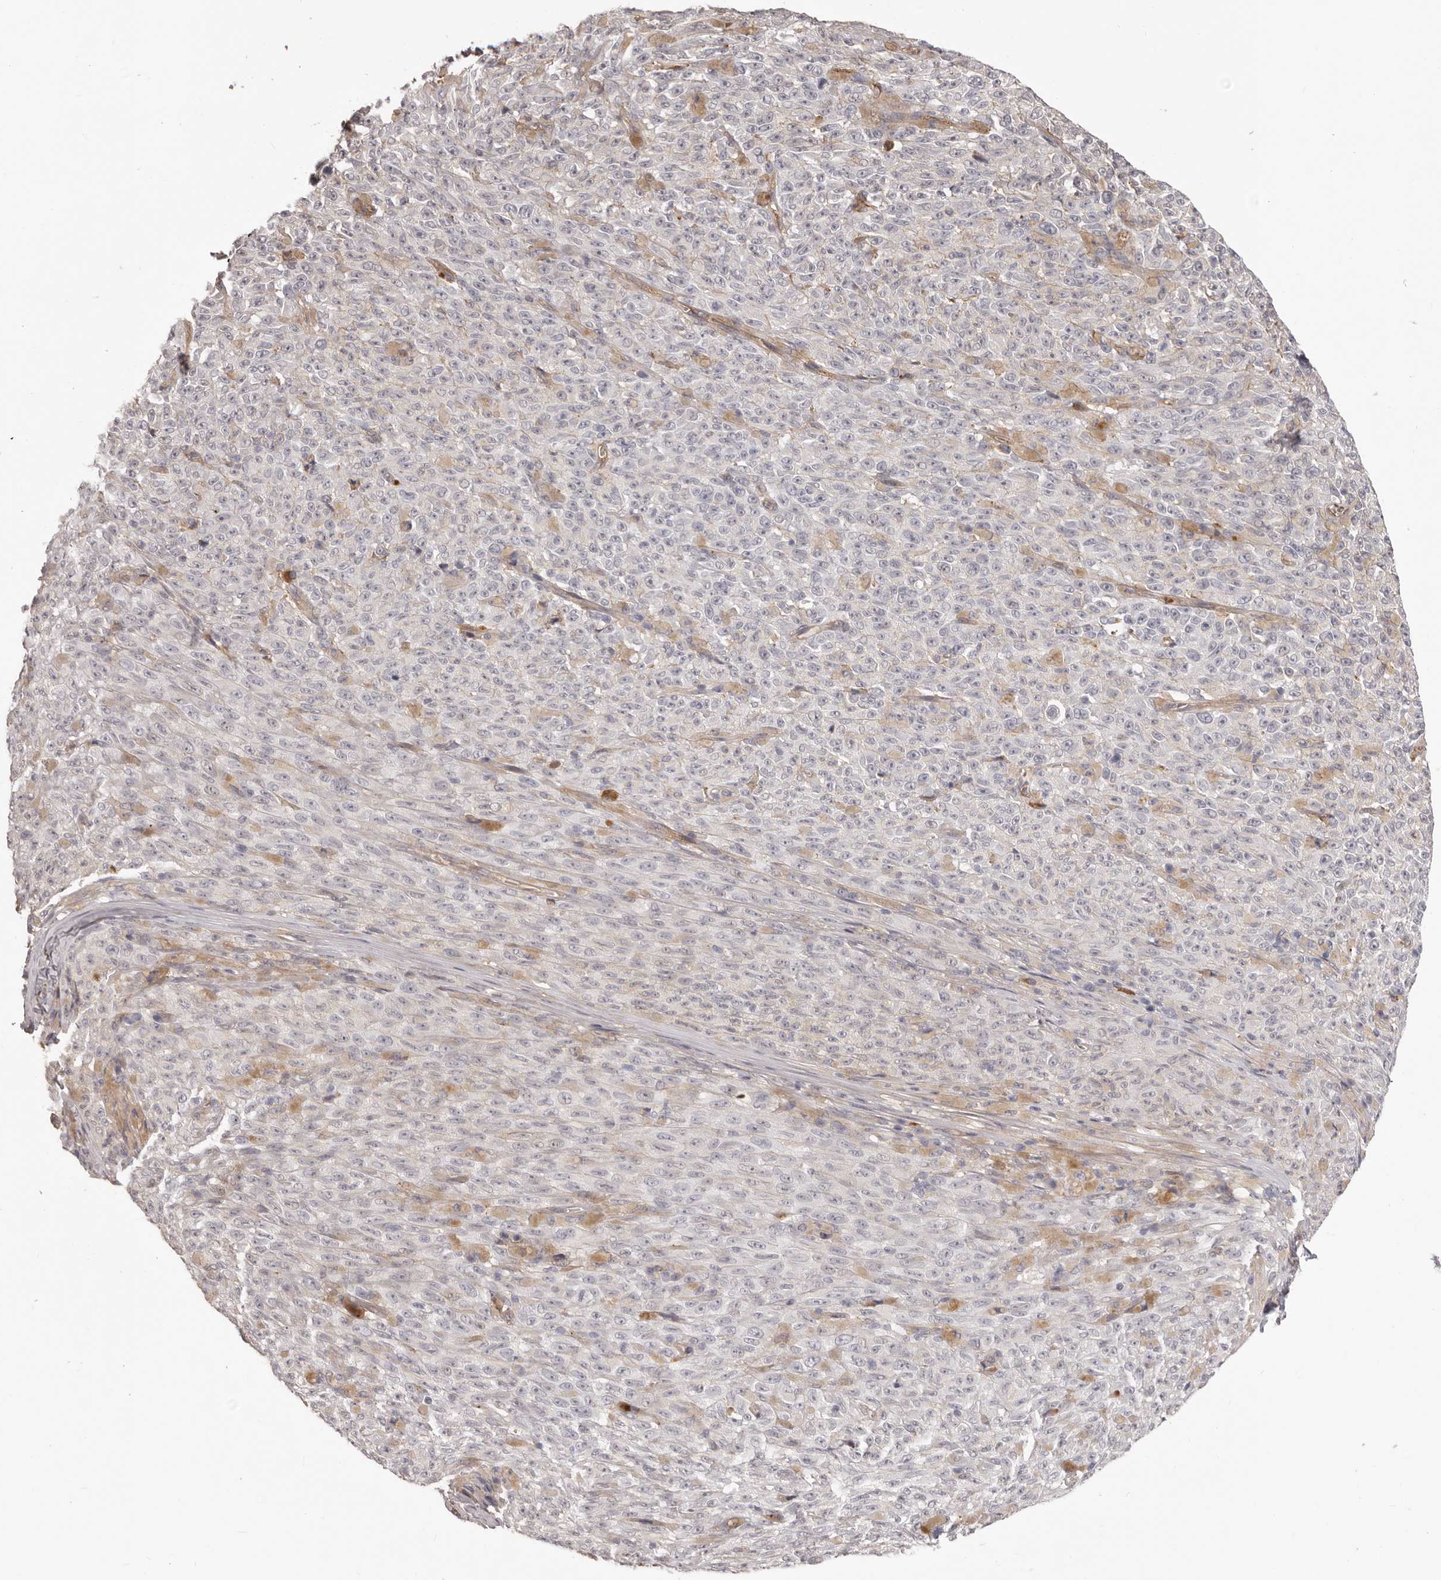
{"staining": {"intensity": "negative", "quantity": "none", "location": "none"}, "tissue": "melanoma", "cell_type": "Tumor cells", "image_type": "cancer", "snomed": [{"axis": "morphology", "description": "Malignant melanoma, NOS"}, {"axis": "topography", "description": "Skin"}], "caption": "The immunohistochemistry (IHC) image has no significant expression in tumor cells of melanoma tissue.", "gene": "OTUD3", "patient": {"sex": "female", "age": 82}}